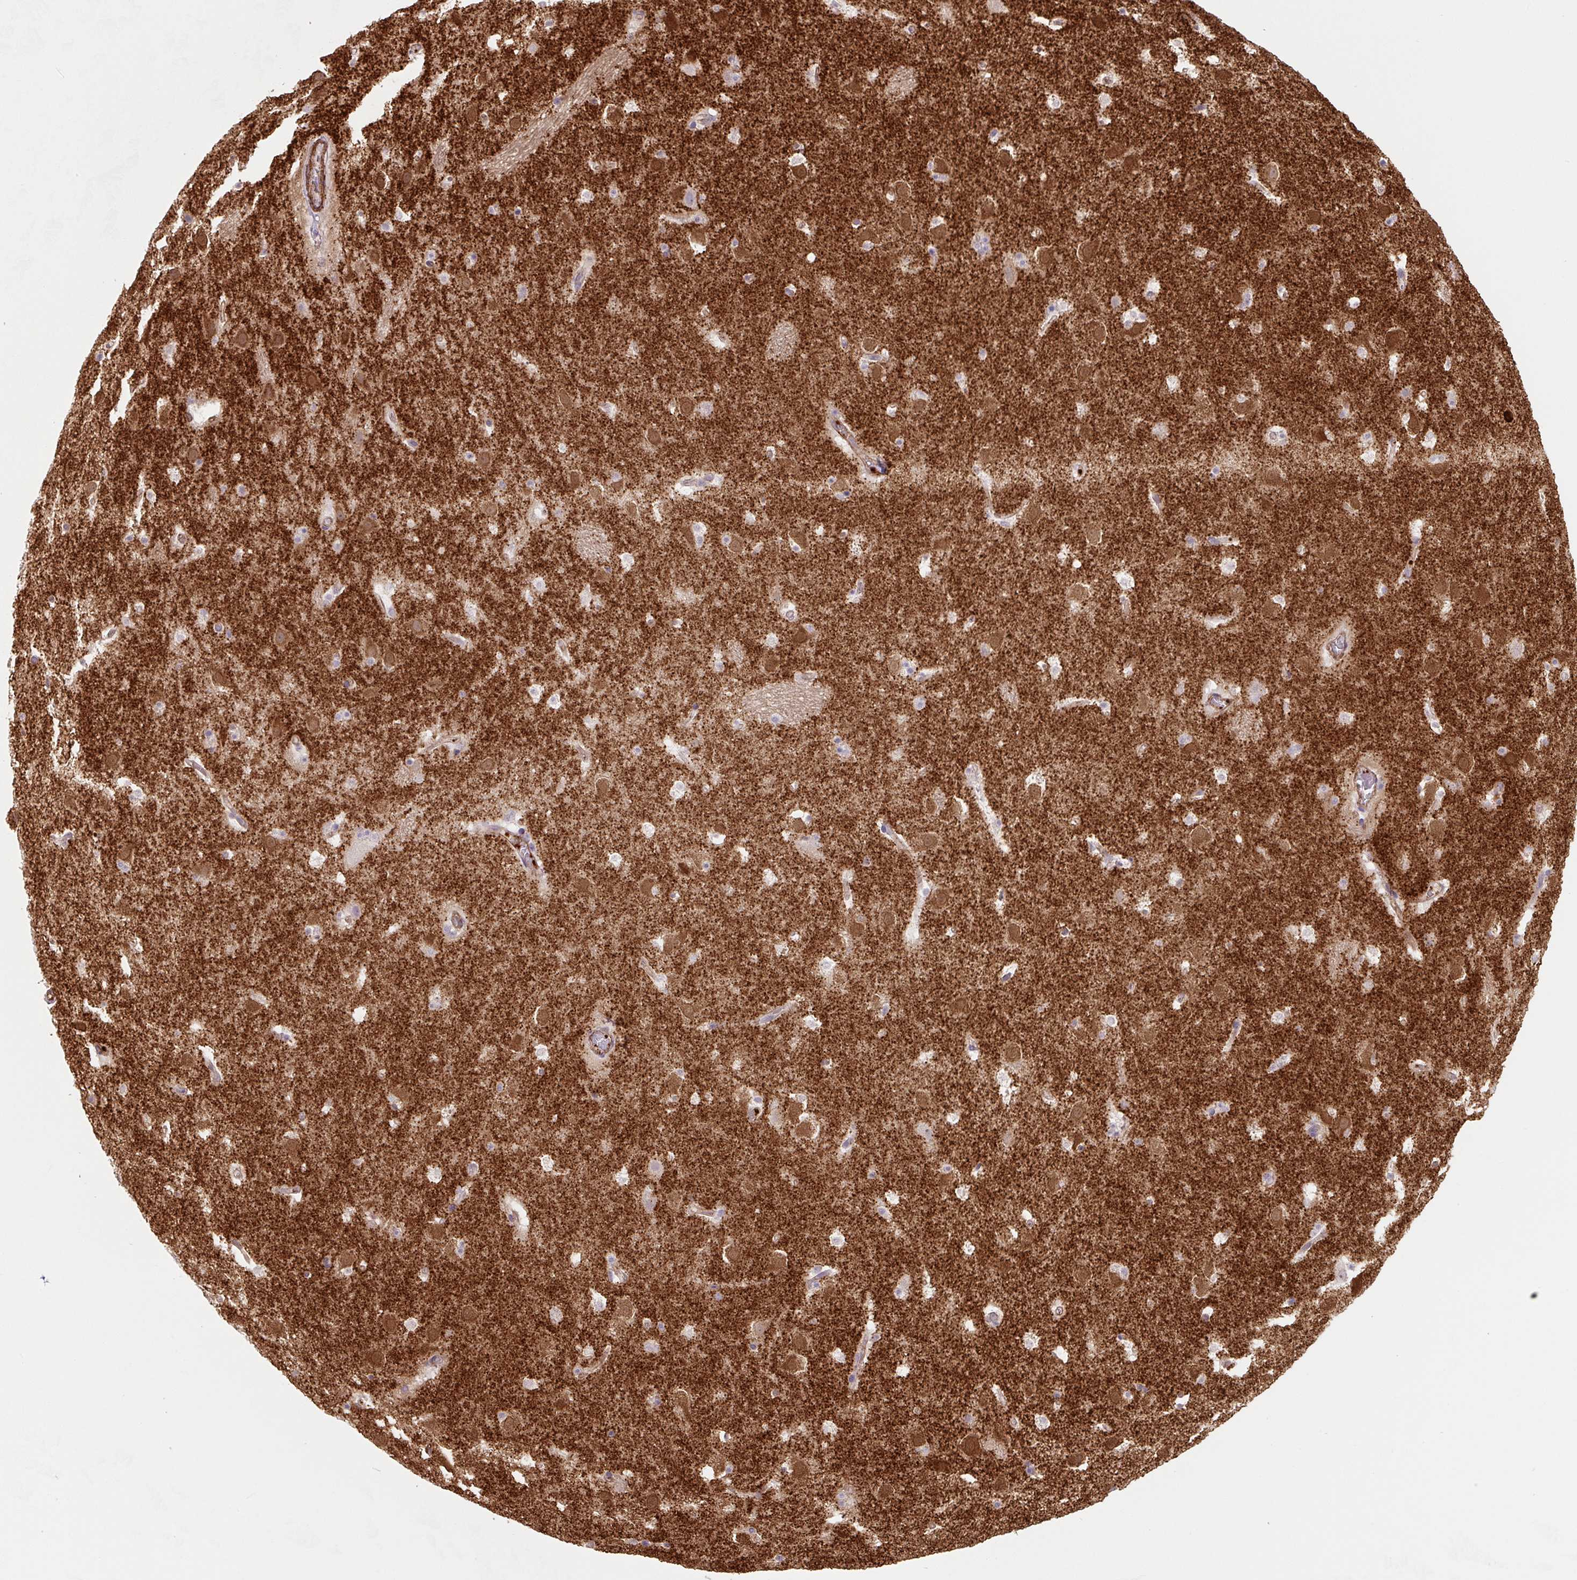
{"staining": {"intensity": "moderate", "quantity": ">75%", "location": "cytoplasmic/membranous,nuclear"}, "tissue": "caudate", "cell_type": "Glial cells", "image_type": "normal", "snomed": [{"axis": "morphology", "description": "Normal tissue, NOS"}, {"axis": "topography", "description": "Lateral ventricle wall"}], "caption": "This is a histology image of IHC staining of unremarkable caudate, which shows moderate positivity in the cytoplasmic/membranous,nuclear of glial cells.", "gene": "DHFR2", "patient": {"sex": "male", "age": 37}}